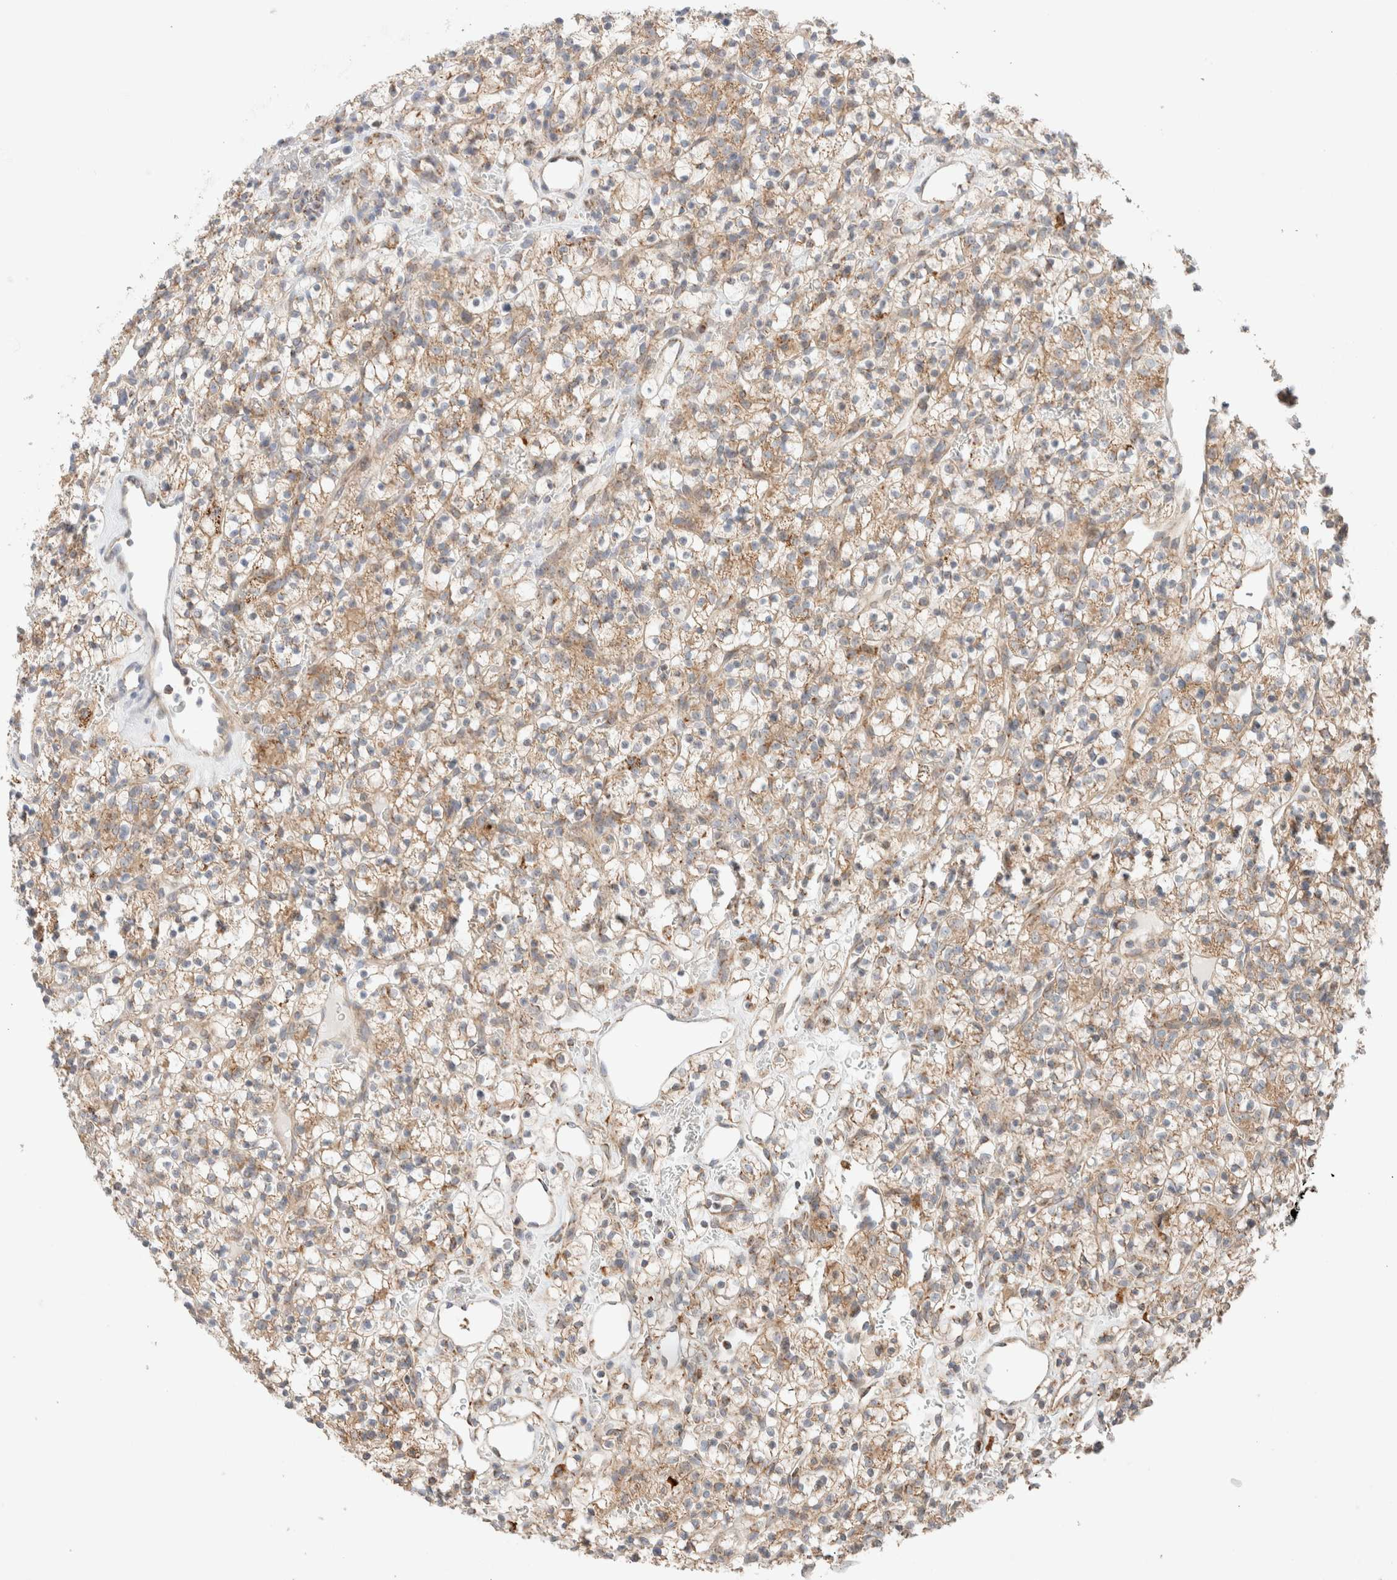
{"staining": {"intensity": "moderate", "quantity": ">75%", "location": "cytoplasmic/membranous"}, "tissue": "renal cancer", "cell_type": "Tumor cells", "image_type": "cancer", "snomed": [{"axis": "morphology", "description": "Adenocarcinoma, NOS"}, {"axis": "topography", "description": "Kidney"}], "caption": "Tumor cells display medium levels of moderate cytoplasmic/membranous positivity in about >75% of cells in human adenocarcinoma (renal). Using DAB (3,3'-diaminobenzidine) (brown) and hematoxylin (blue) stains, captured at high magnification using brightfield microscopy.", "gene": "MRM3", "patient": {"sex": "female", "age": 57}}